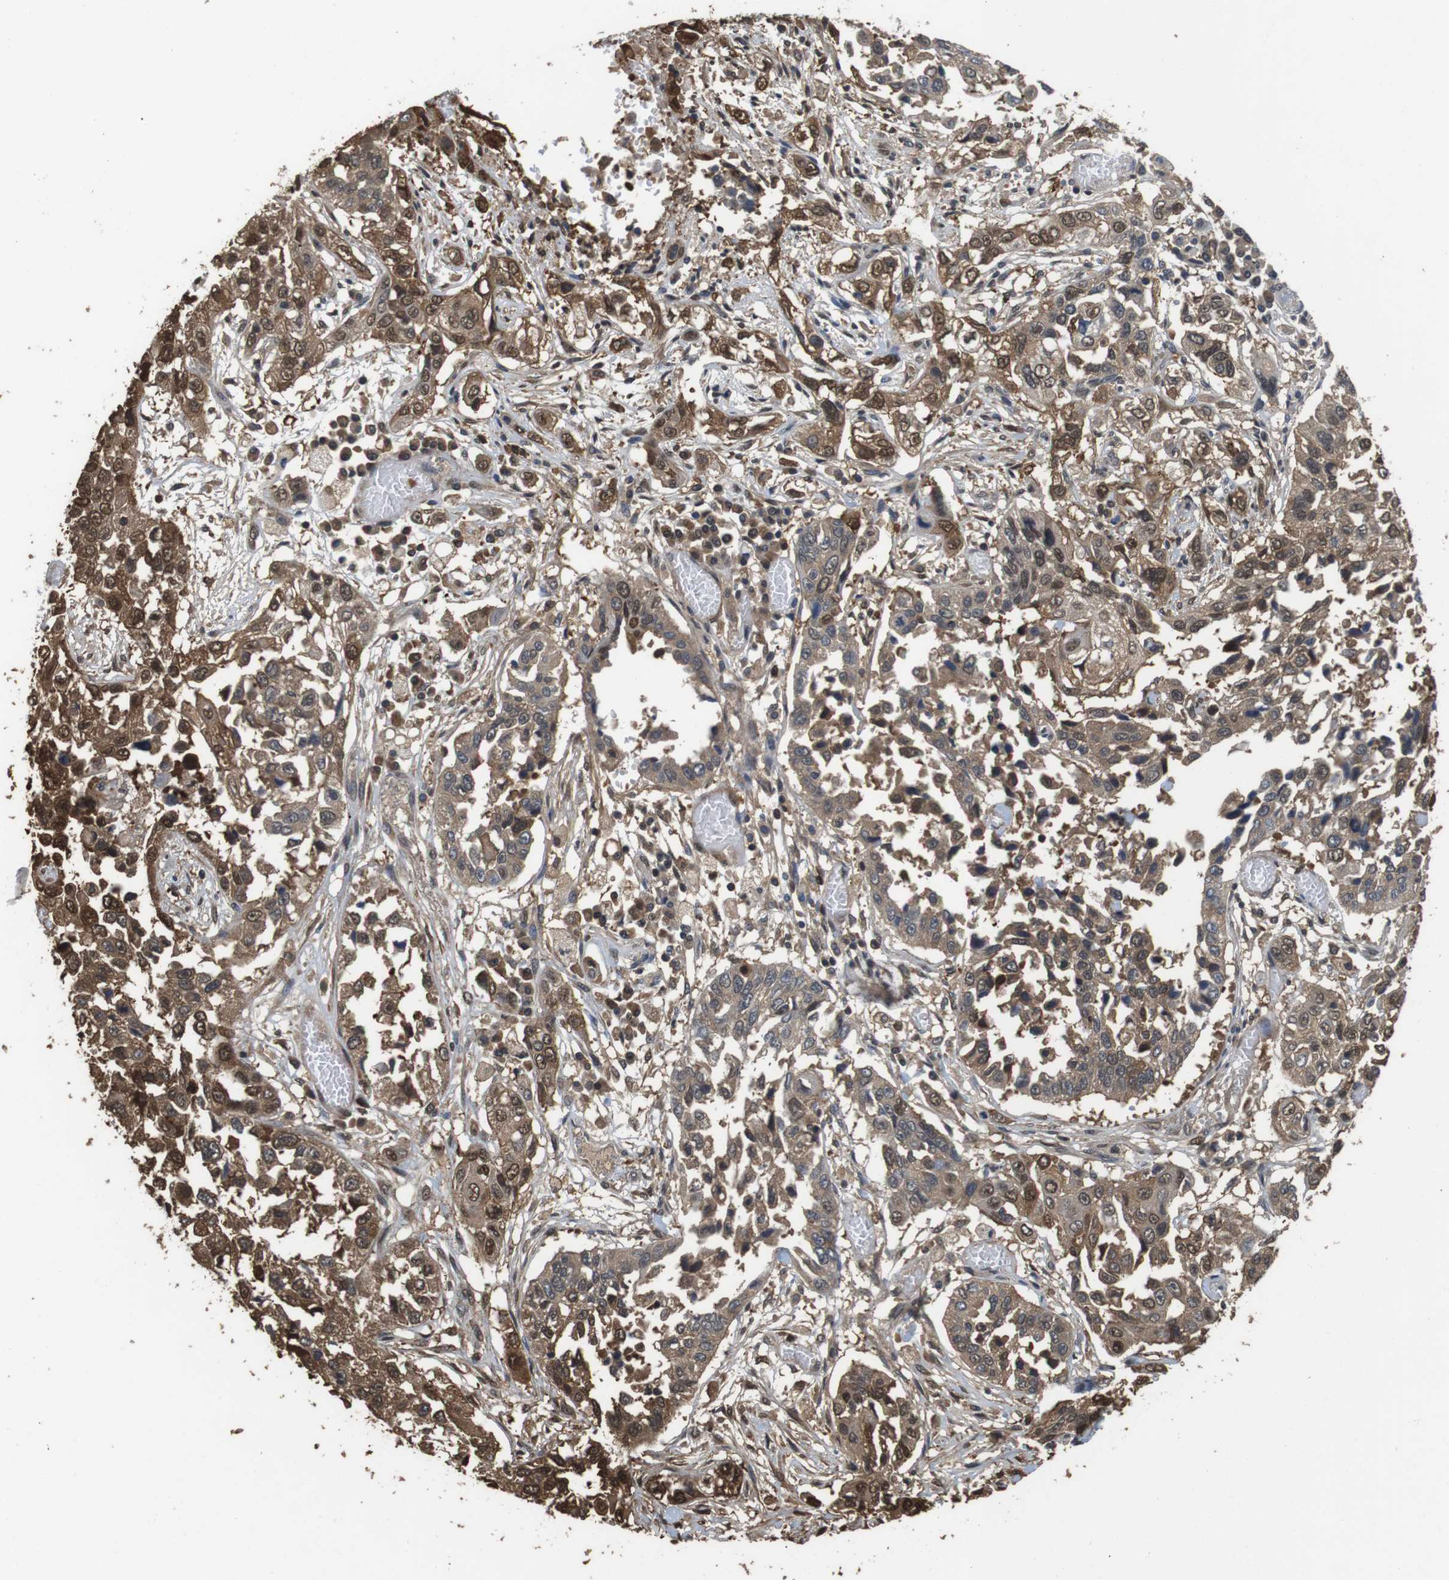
{"staining": {"intensity": "moderate", "quantity": ">75%", "location": "cytoplasmic/membranous,nuclear"}, "tissue": "lung cancer", "cell_type": "Tumor cells", "image_type": "cancer", "snomed": [{"axis": "morphology", "description": "Squamous cell carcinoma, NOS"}, {"axis": "topography", "description": "Lung"}], "caption": "Protein staining reveals moderate cytoplasmic/membranous and nuclear staining in about >75% of tumor cells in lung cancer.", "gene": "LDHA", "patient": {"sex": "male", "age": 71}}